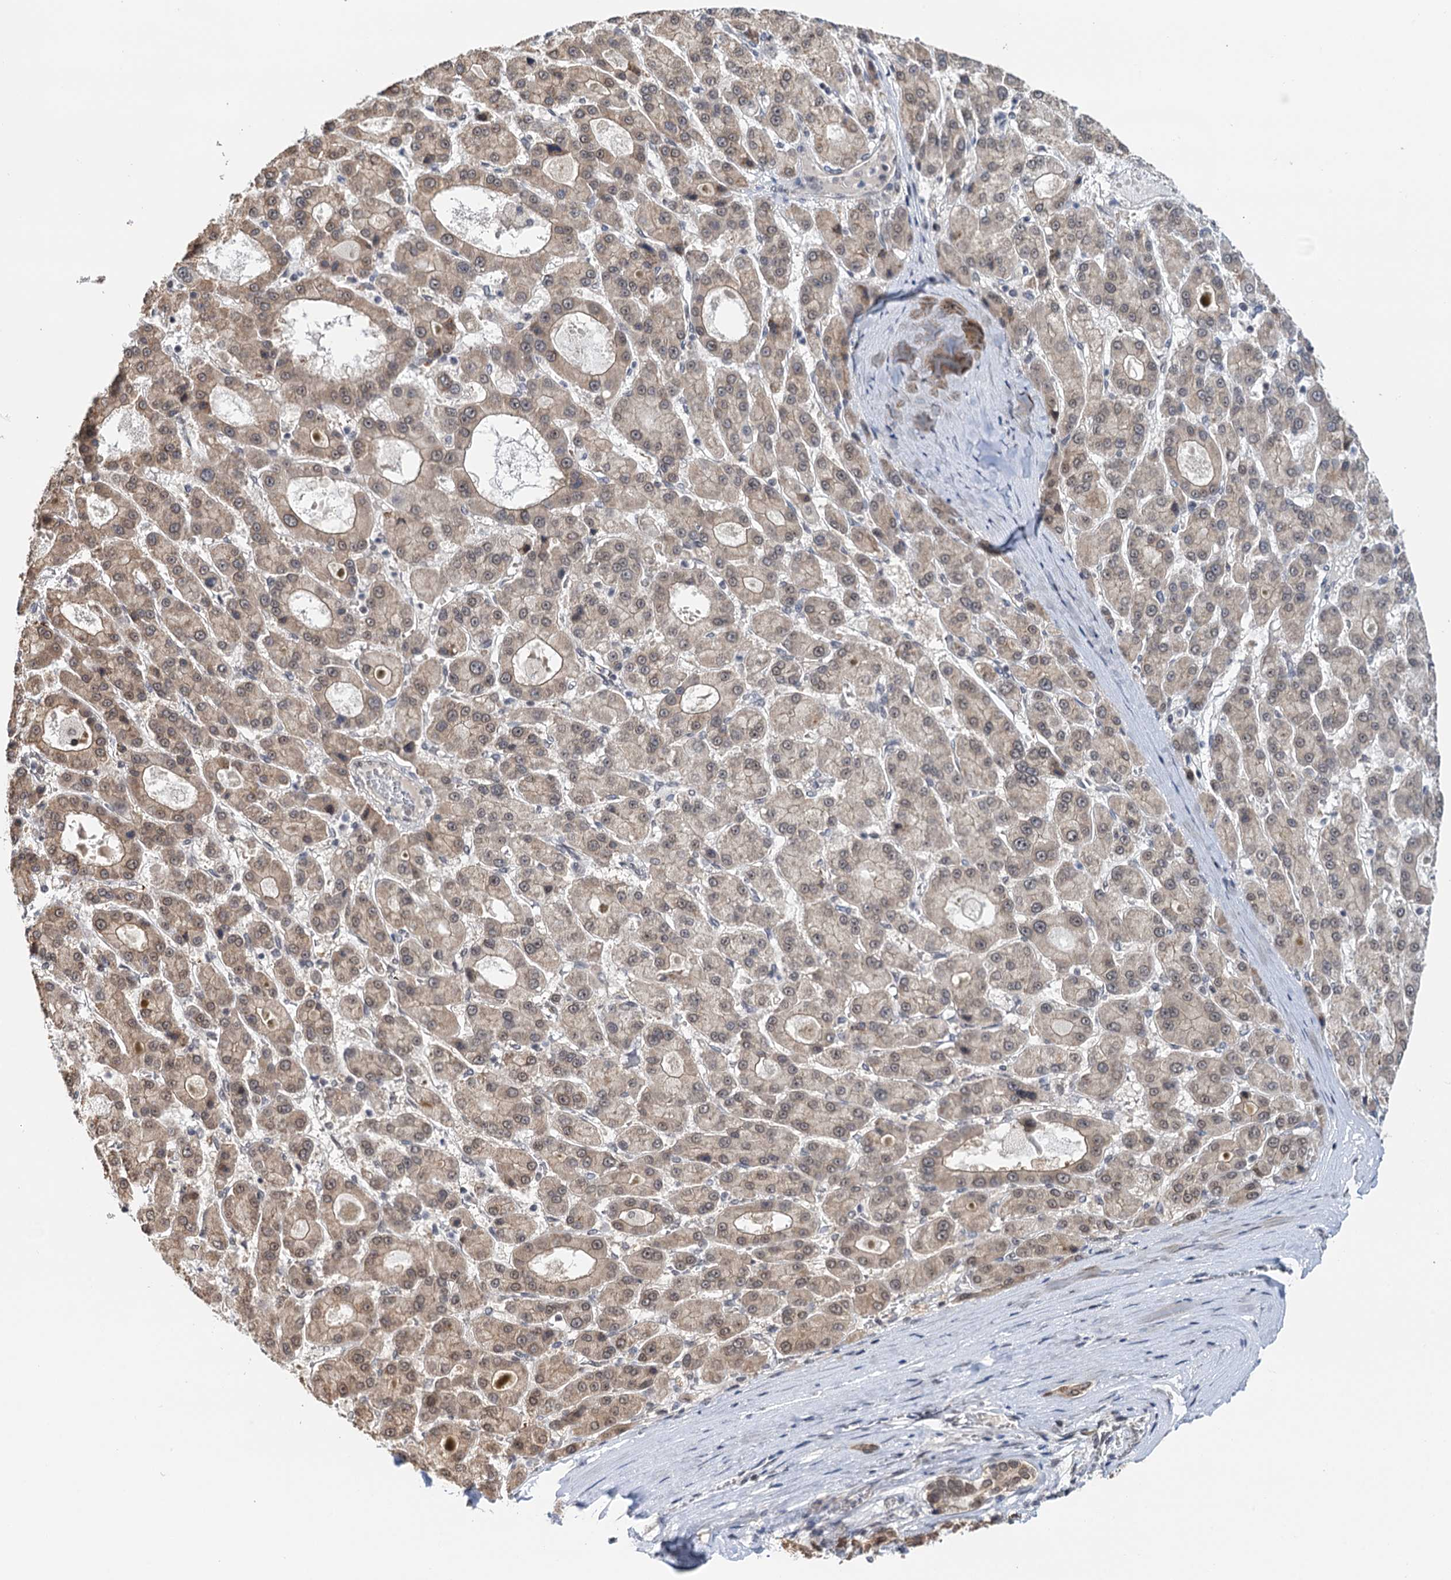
{"staining": {"intensity": "weak", "quantity": ">75%", "location": "cytoplasmic/membranous"}, "tissue": "liver cancer", "cell_type": "Tumor cells", "image_type": "cancer", "snomed": [{"axis": "morphology", "description": "Carcinoma, Hepatocellular, NOS"}, {"axis": "topography", "description": "Liver"}], "caption": "Immunohistochemical staining of hepatocellular carcinoma (liver) shows low levels of weak cytoplasmic/membranous protein positivity in approximately >75% of tumor cells.", "gene": "NAT10", "patient": {"sex": "male", "age": 70}}